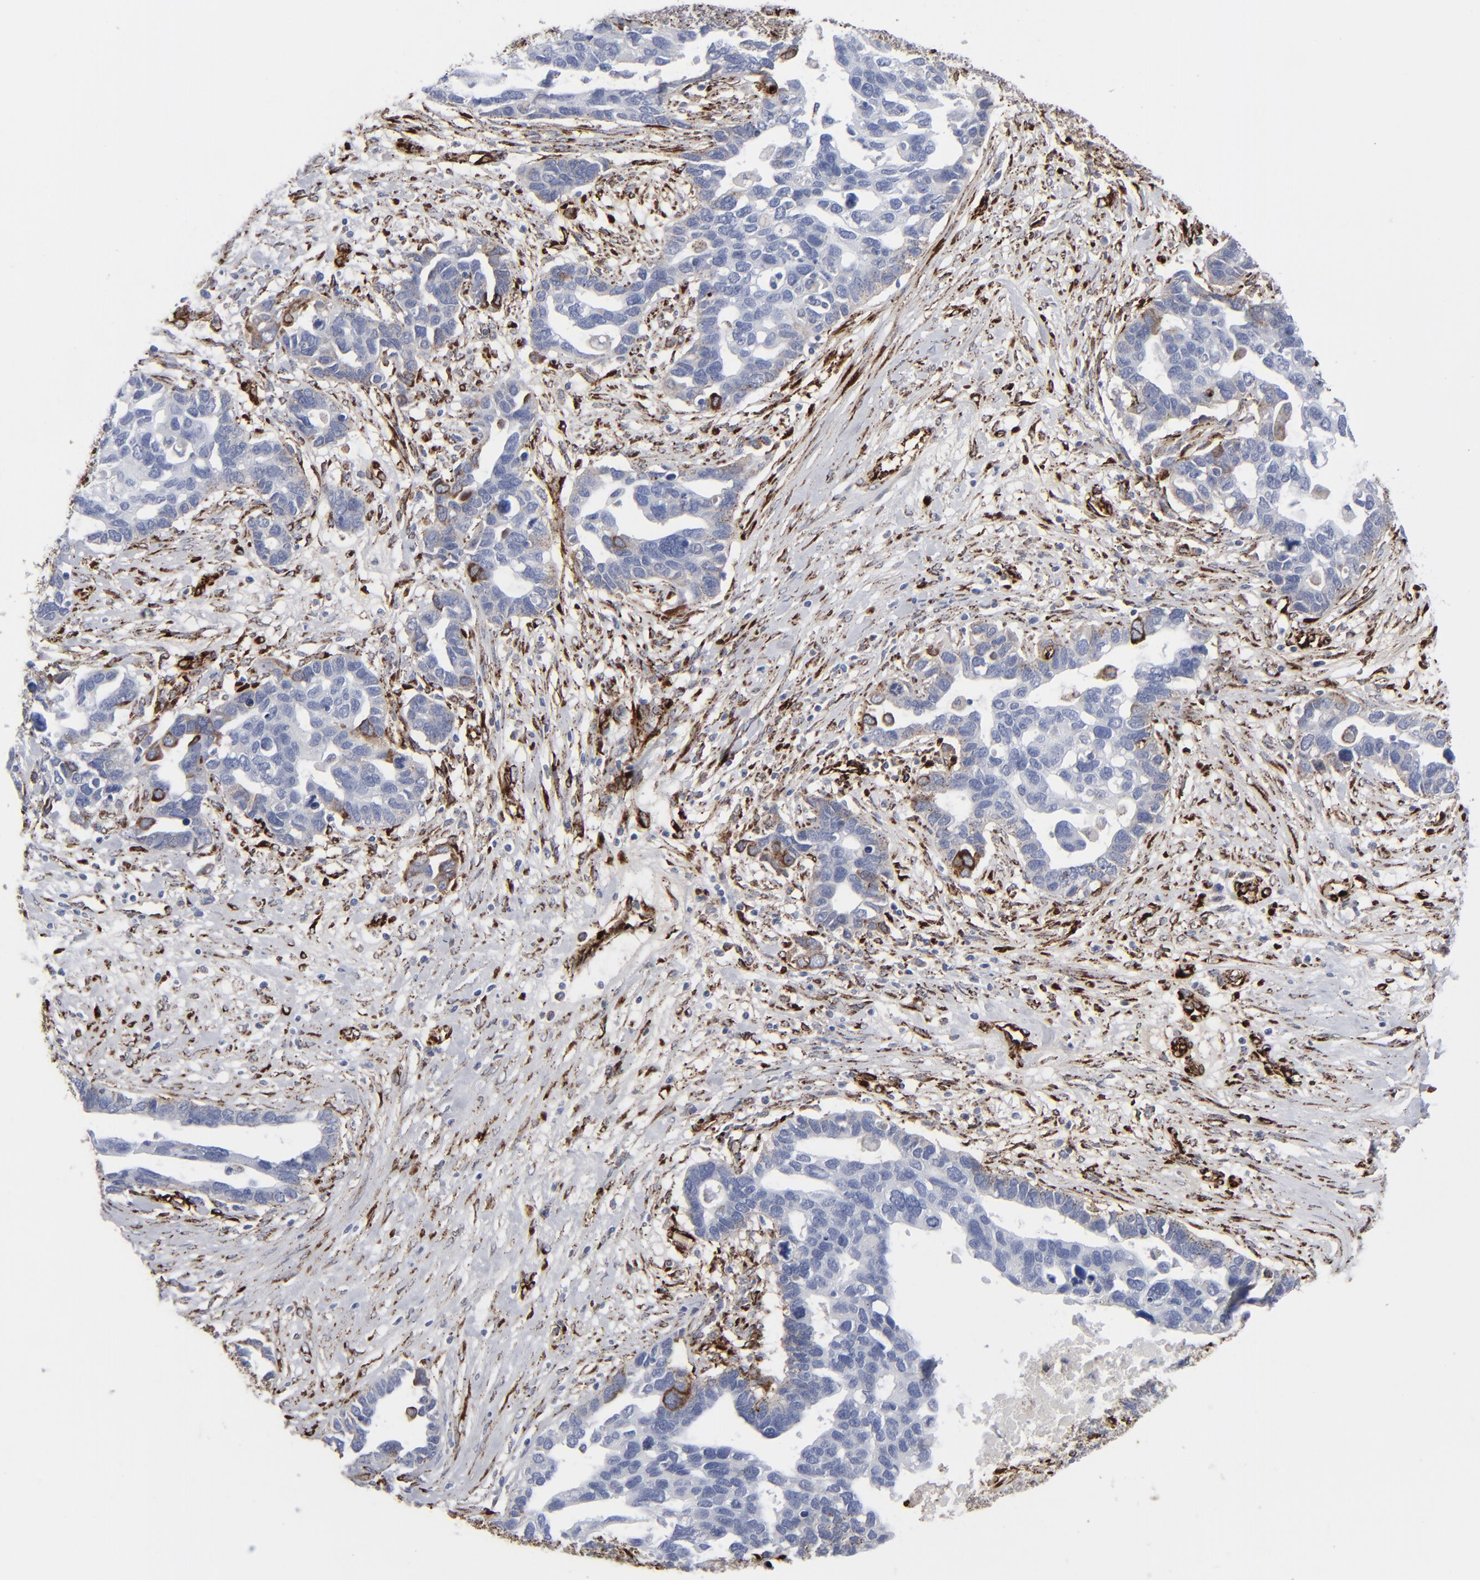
{"staining": {"intensity": "negative", "quantity": "none", "location": "none"}, "tissue": "ovarian cancer", "cell_type": "Tumor cells", "image_type": "cancer", "snomed": [{"axis": "morphology", "description": "Cystadenocarcinoma, serous, NOS"}, {"axis": "topography", "description": "Ovary"}], "caption": "High power microscopy image of an immunohistochemistry (IHC) image of ovarian serous cystadenocarcinoma, revealing no significant positivity in tumor cells. (Brightfield microscopy of DAB immunohistochemistry (IHC) at high magnification).", "gene": "SPARC", "patient": {"sex": "female", "age": 54}}